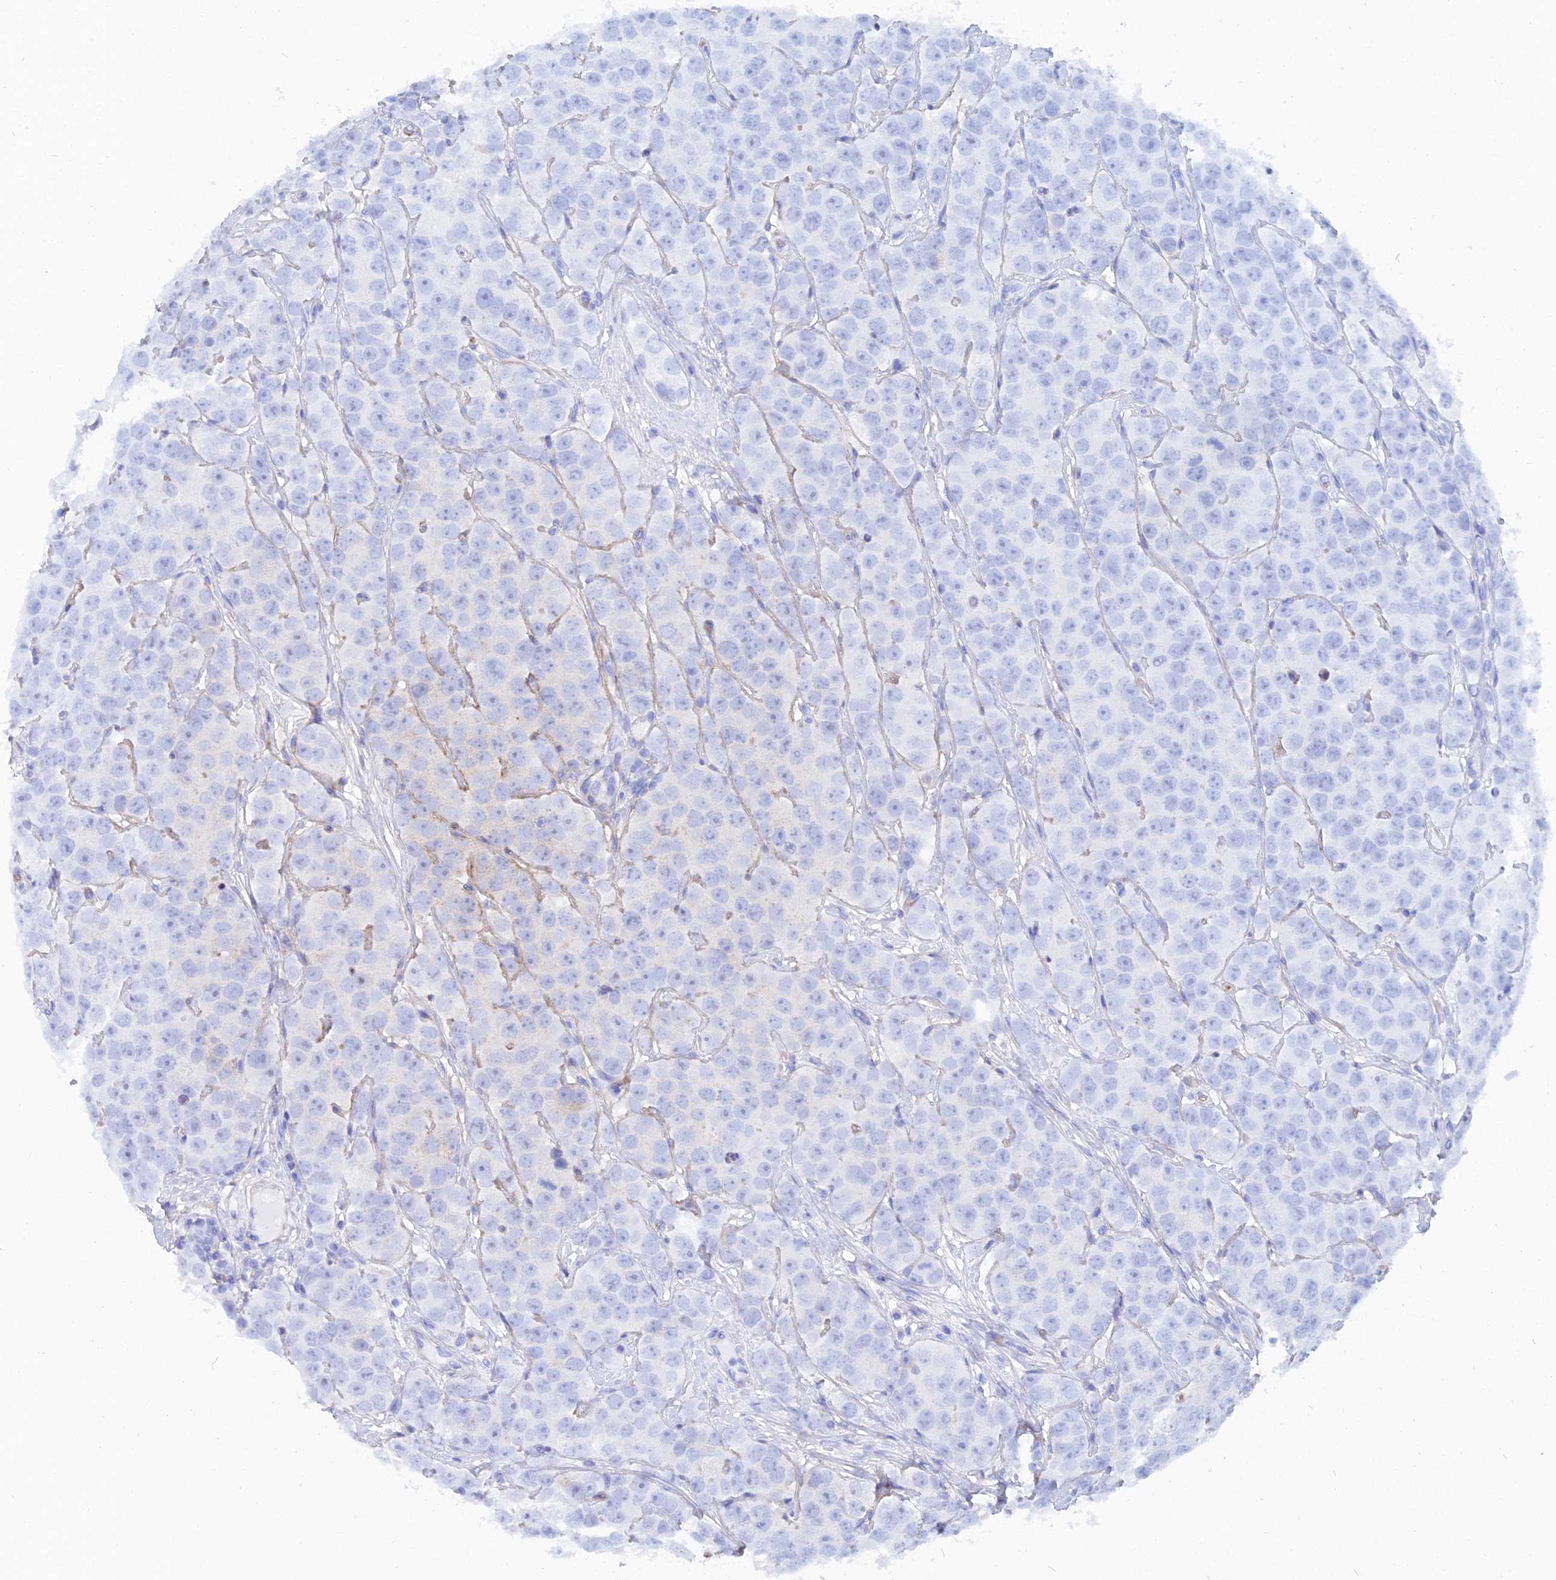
{"staining": {"intensity": "negative", "quantity": "none", "location": "none"}, "tissue": "testis cancer", "cell_type": "Tumor cells", "image_type": "cancer", "snomed": [{"axis": "morphology", "description": "Seminoma, NOS"}, {"axis": "topography", "description": "Testis"}], "caption": "Immunohistochemistry of human testis seminoma demonstrates no staining in tumor cells.", "gene": "TRIM43B", "patient": {"sex": "male", "age": 28}}